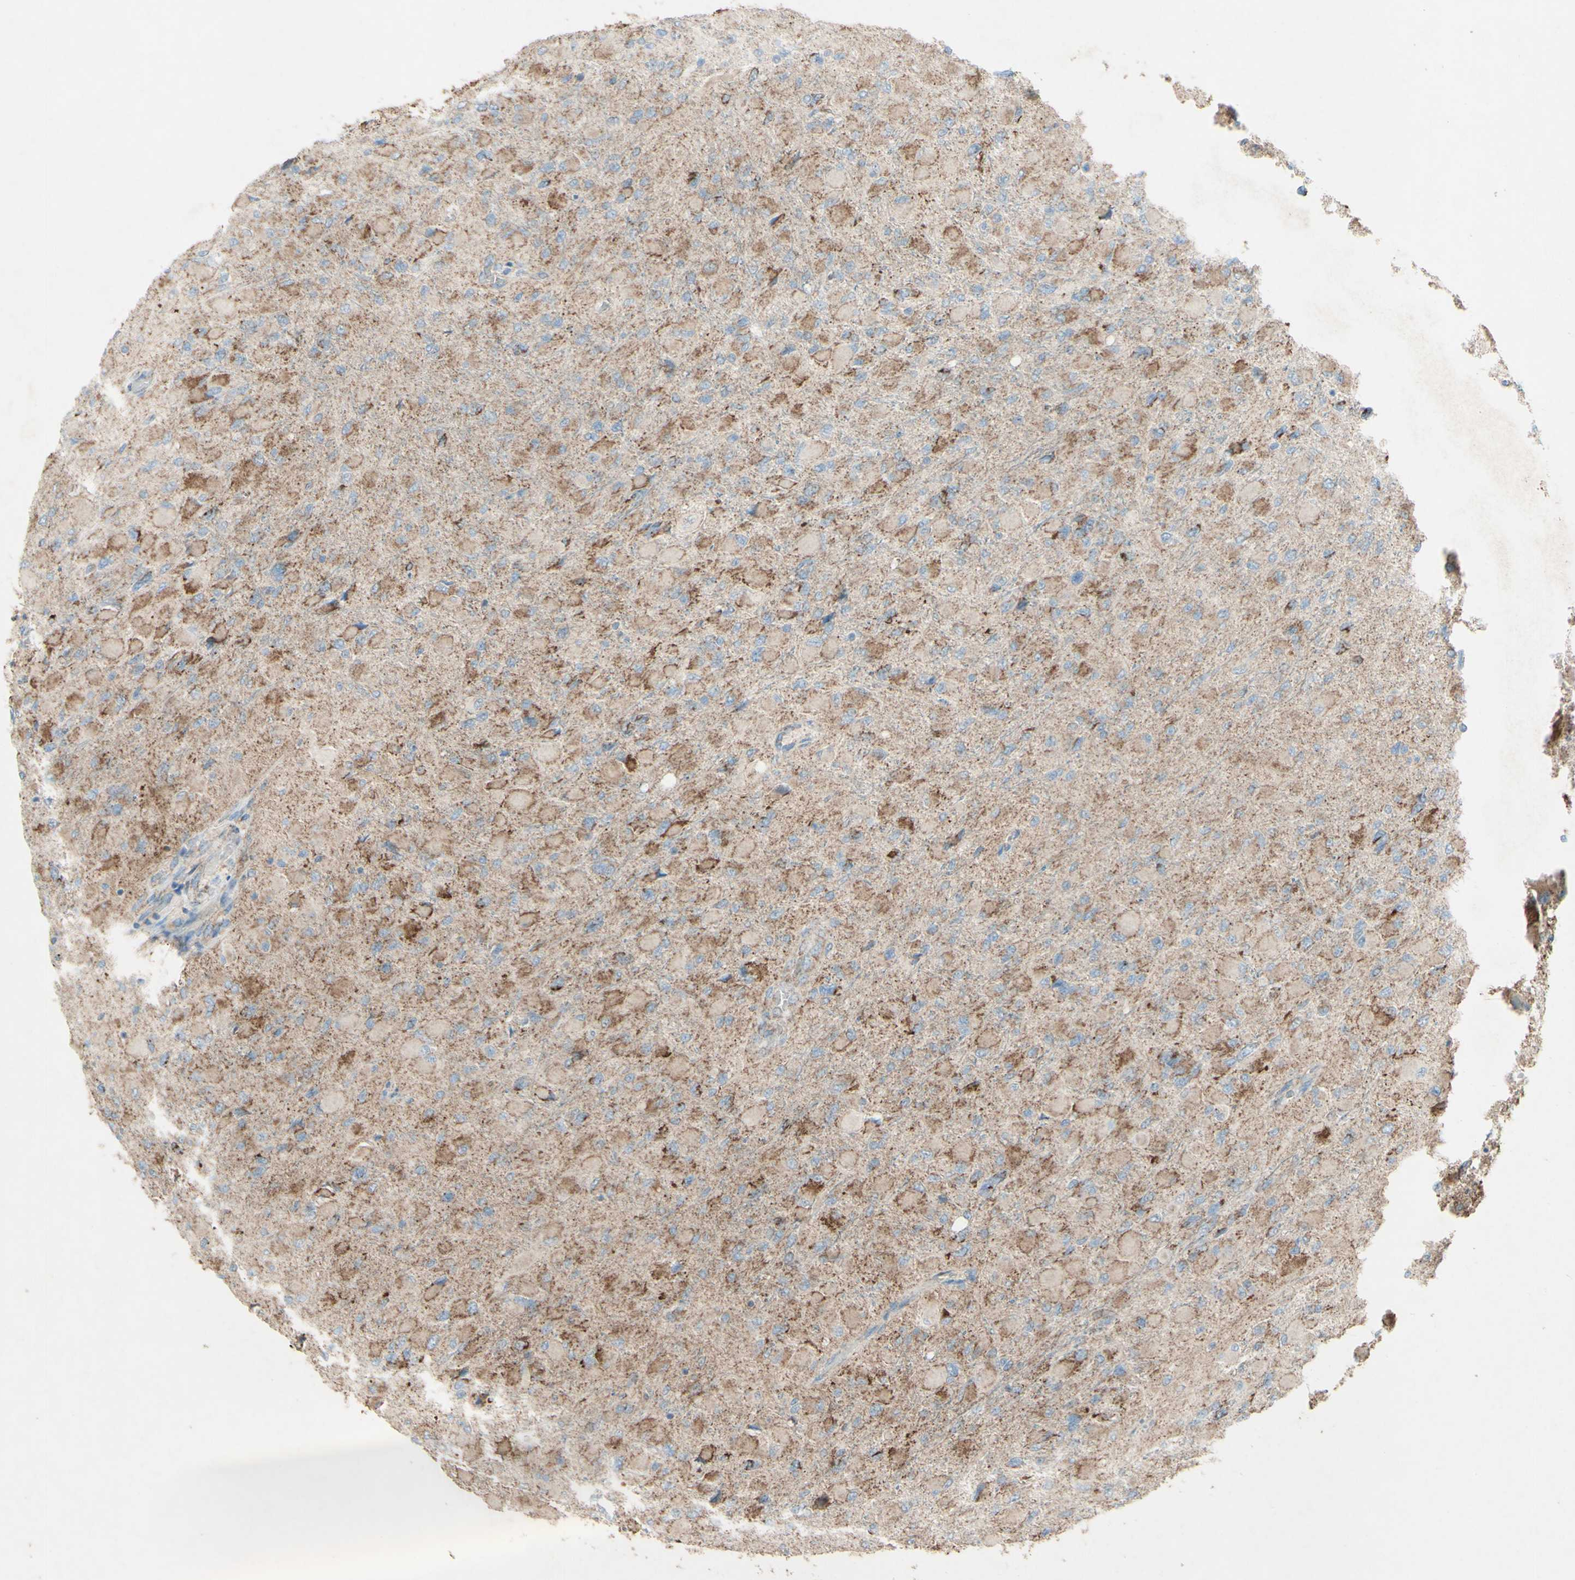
{"staining": {"intensity": "moderate", "quantity": ">75%", "location": "cytoplasmic/membranous"}, "tissue": "glioma", "cell_type": "Tumor cells", "image_type": "cancer", "snomed": [{"axis": "morphology", "description": "Glioma, malignant, High grade"}, {"axis": "topography", "description": "Cerebral cortex"}], "caption": "Malignant high-grade glioma stained for a protein (brown) exhibits moderate cytoplasmic/membranous positive positivity in approximately >75% of tumor cells.", "gene": "RHOT1", "patient": {"sex": "female", "age": 36}}